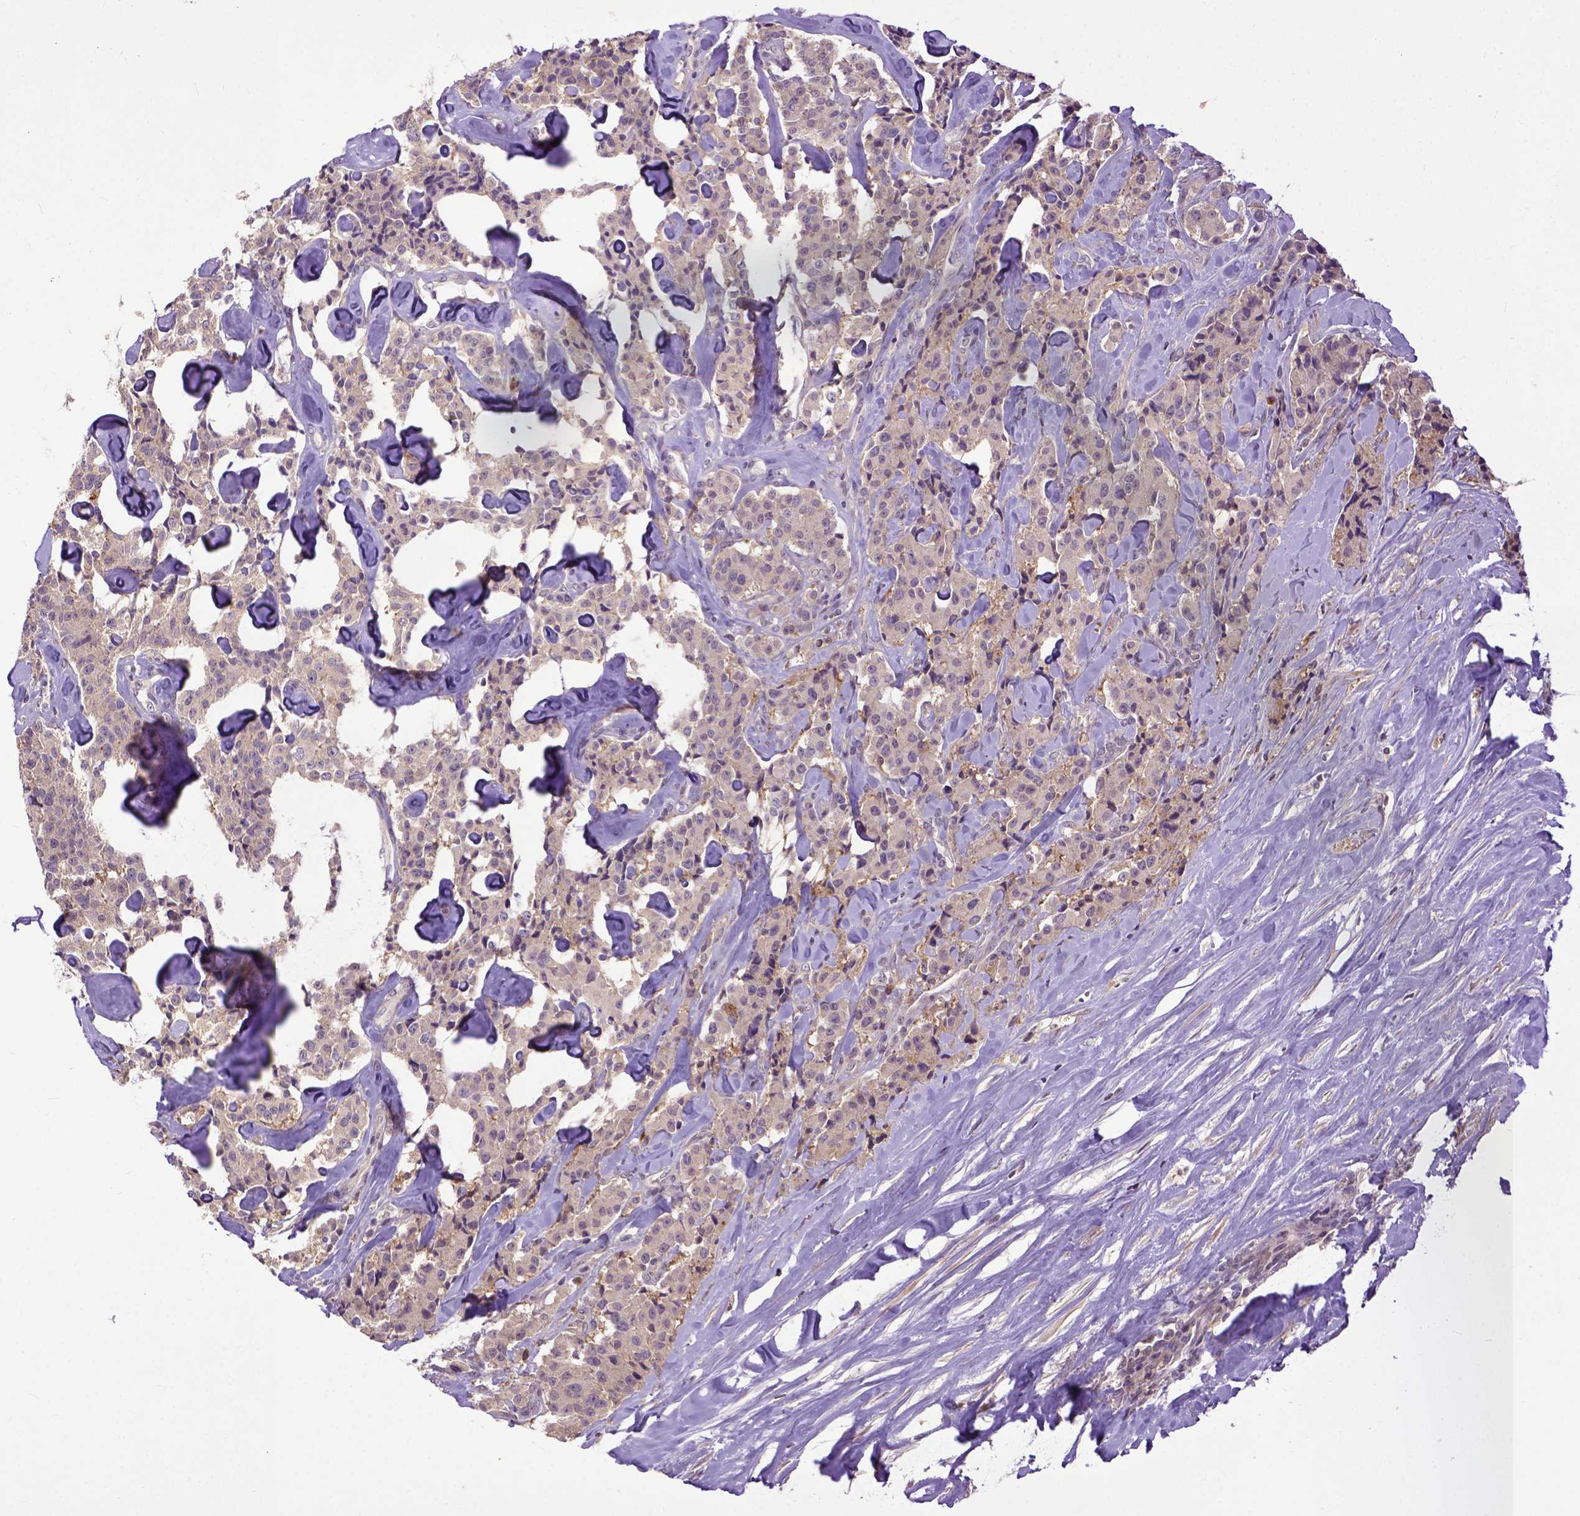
{"staining": {"intensity": "negative", "quantity": "none", "location": "none"}, "tissue": "carcinoid", "cell_type": "Tumor cells", "image_type": "cancer", "snomed": [{"axis": "morphology", "description": "Carcinoid, malignant, NOS"}, {"axis": "topography", "description": "Pancreas"}], "caption": "DAB (3,3'-diaminobenzidine) immunohistochemical staining of malignant carcinoid demonstrates no significant expression in tumor cells.", "gene": "CPNE1", "patient": {"sex": "male", "age": 41}}